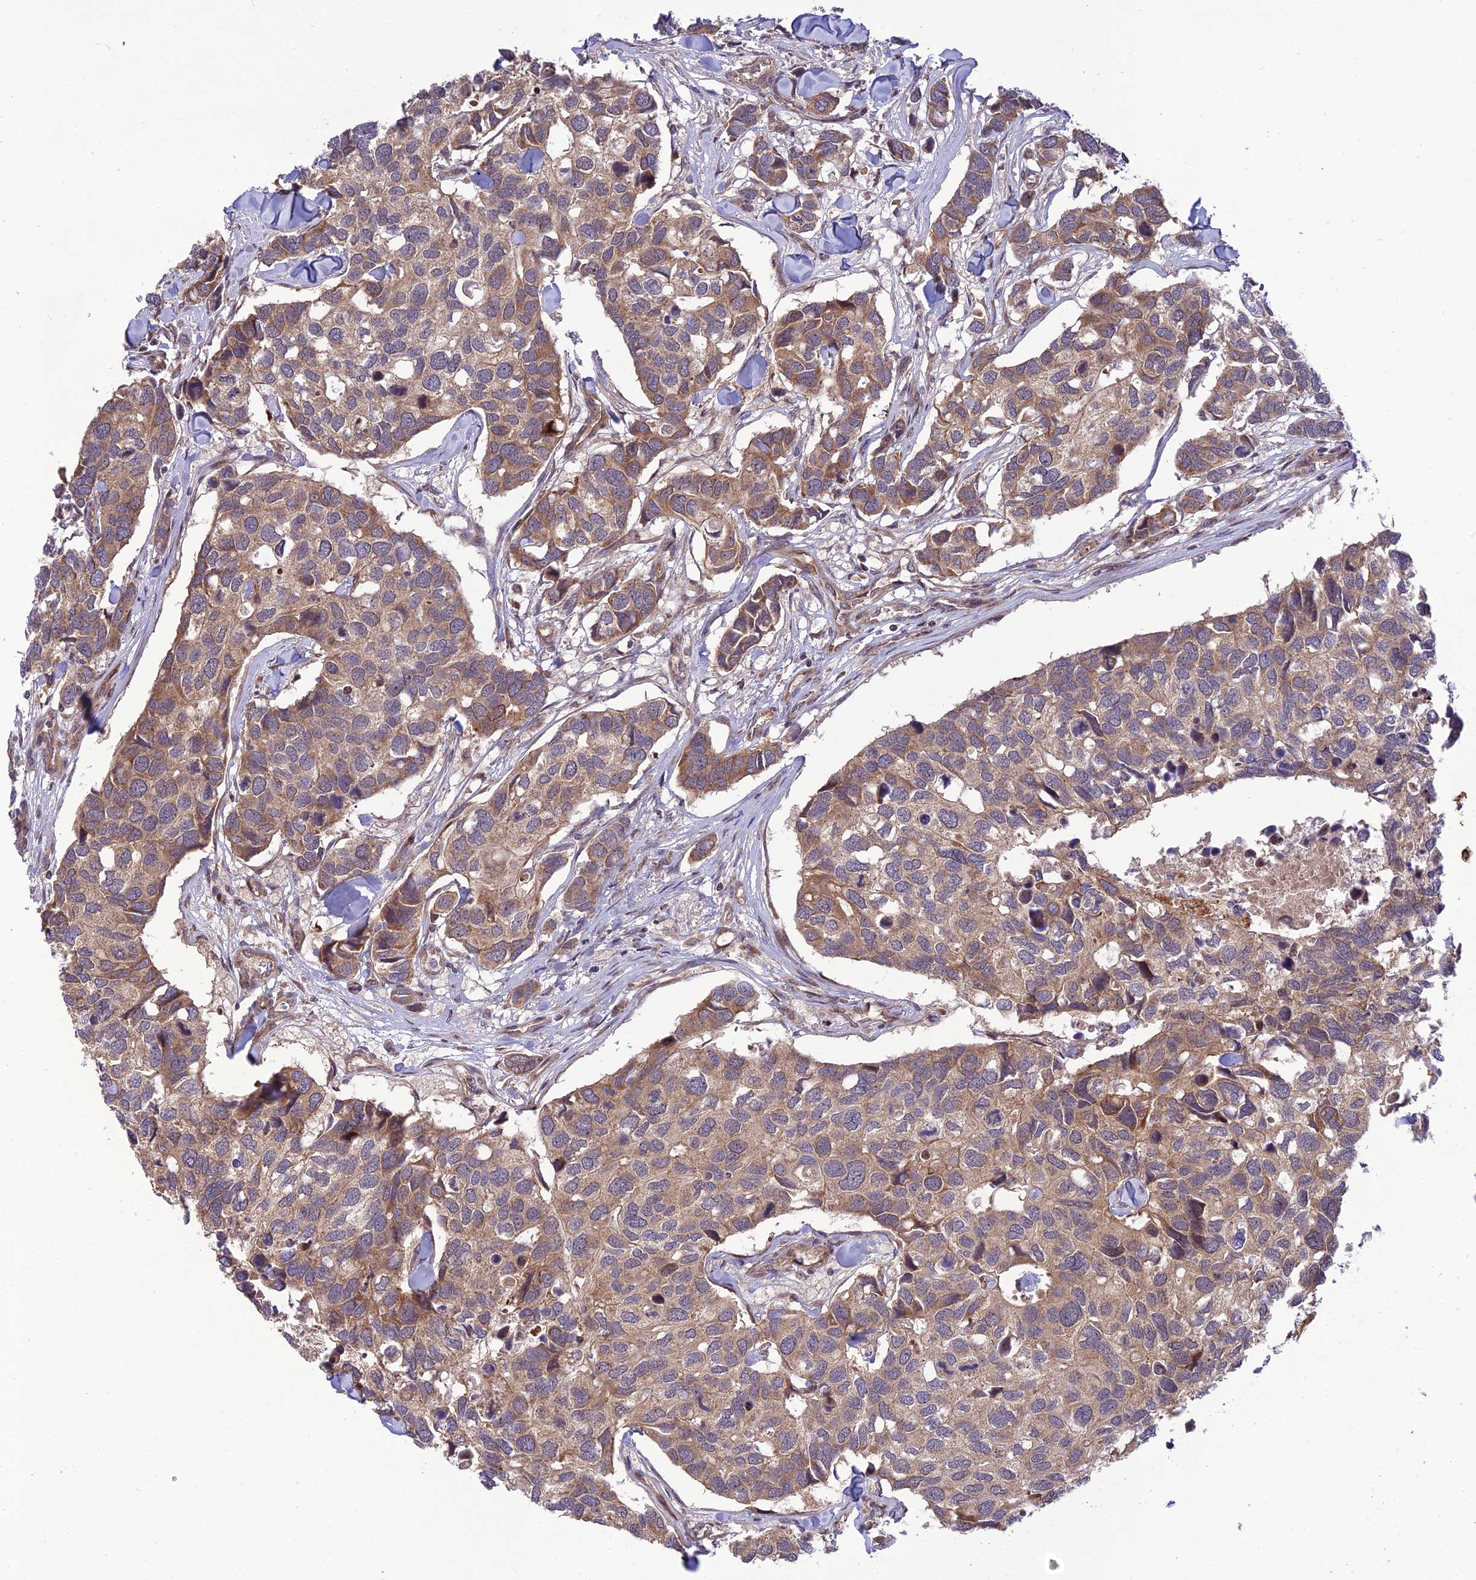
{"staining": {"intensity": "weak", "quantity": ">75%", "location": "cytoplasmic/membranous"}, "tissue": "breast cancer", "cell_type": "Tumor cells", "image_type": "cancer", "snomed": [{"axis": "morphology", "description": "Duct carcinoma"}, {"axis": "topography", "description": "Breast"}], "caption": "Human breast invasive ductal carcinoma stained with a brown dye exhibits weak cytoplasmic/membranous positive staining in approximately >75% of tumor cells.", "gene": "PLEKHG2", "patient": {"sex": "female", "age": 83}}